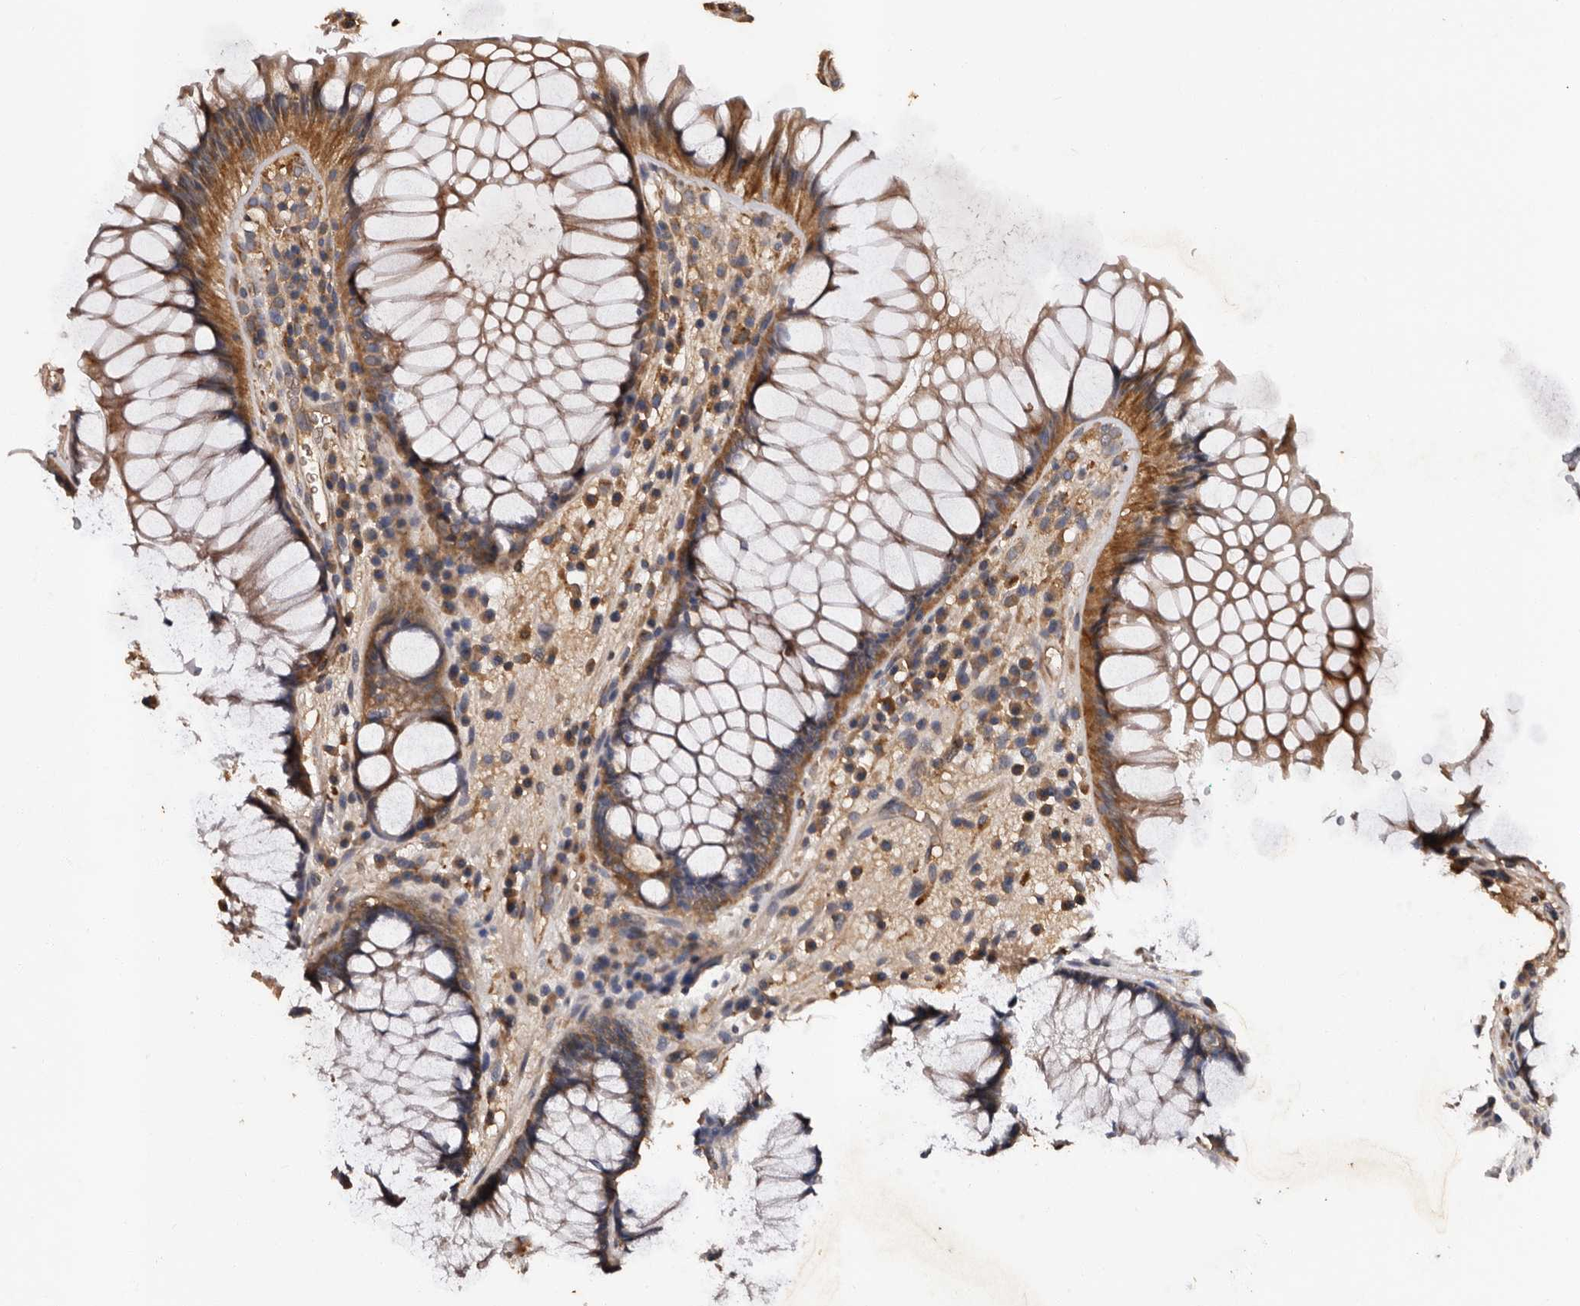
{"staining": {"intensity": "moderate", "quantity": ">75%", "location": "cytoplasmic/membranous"}, "tissue": "rectum", "cell_type": "Glandular cells", "image_type": "normal", "snomed": [{"axis": "morphology", "description": "Normal tissue, NOS"}, {"axis": "topography", "description": "Rectum"}], "caption": "IHC photomicrograph of benign rectum stained for a protein (brown), which displays medium levels of moderate cytoplasmic/membranous positivity in about >75% of glandular cells.", "gene": "ADCK5", "patient": {"sex": "male", "age": 51}}